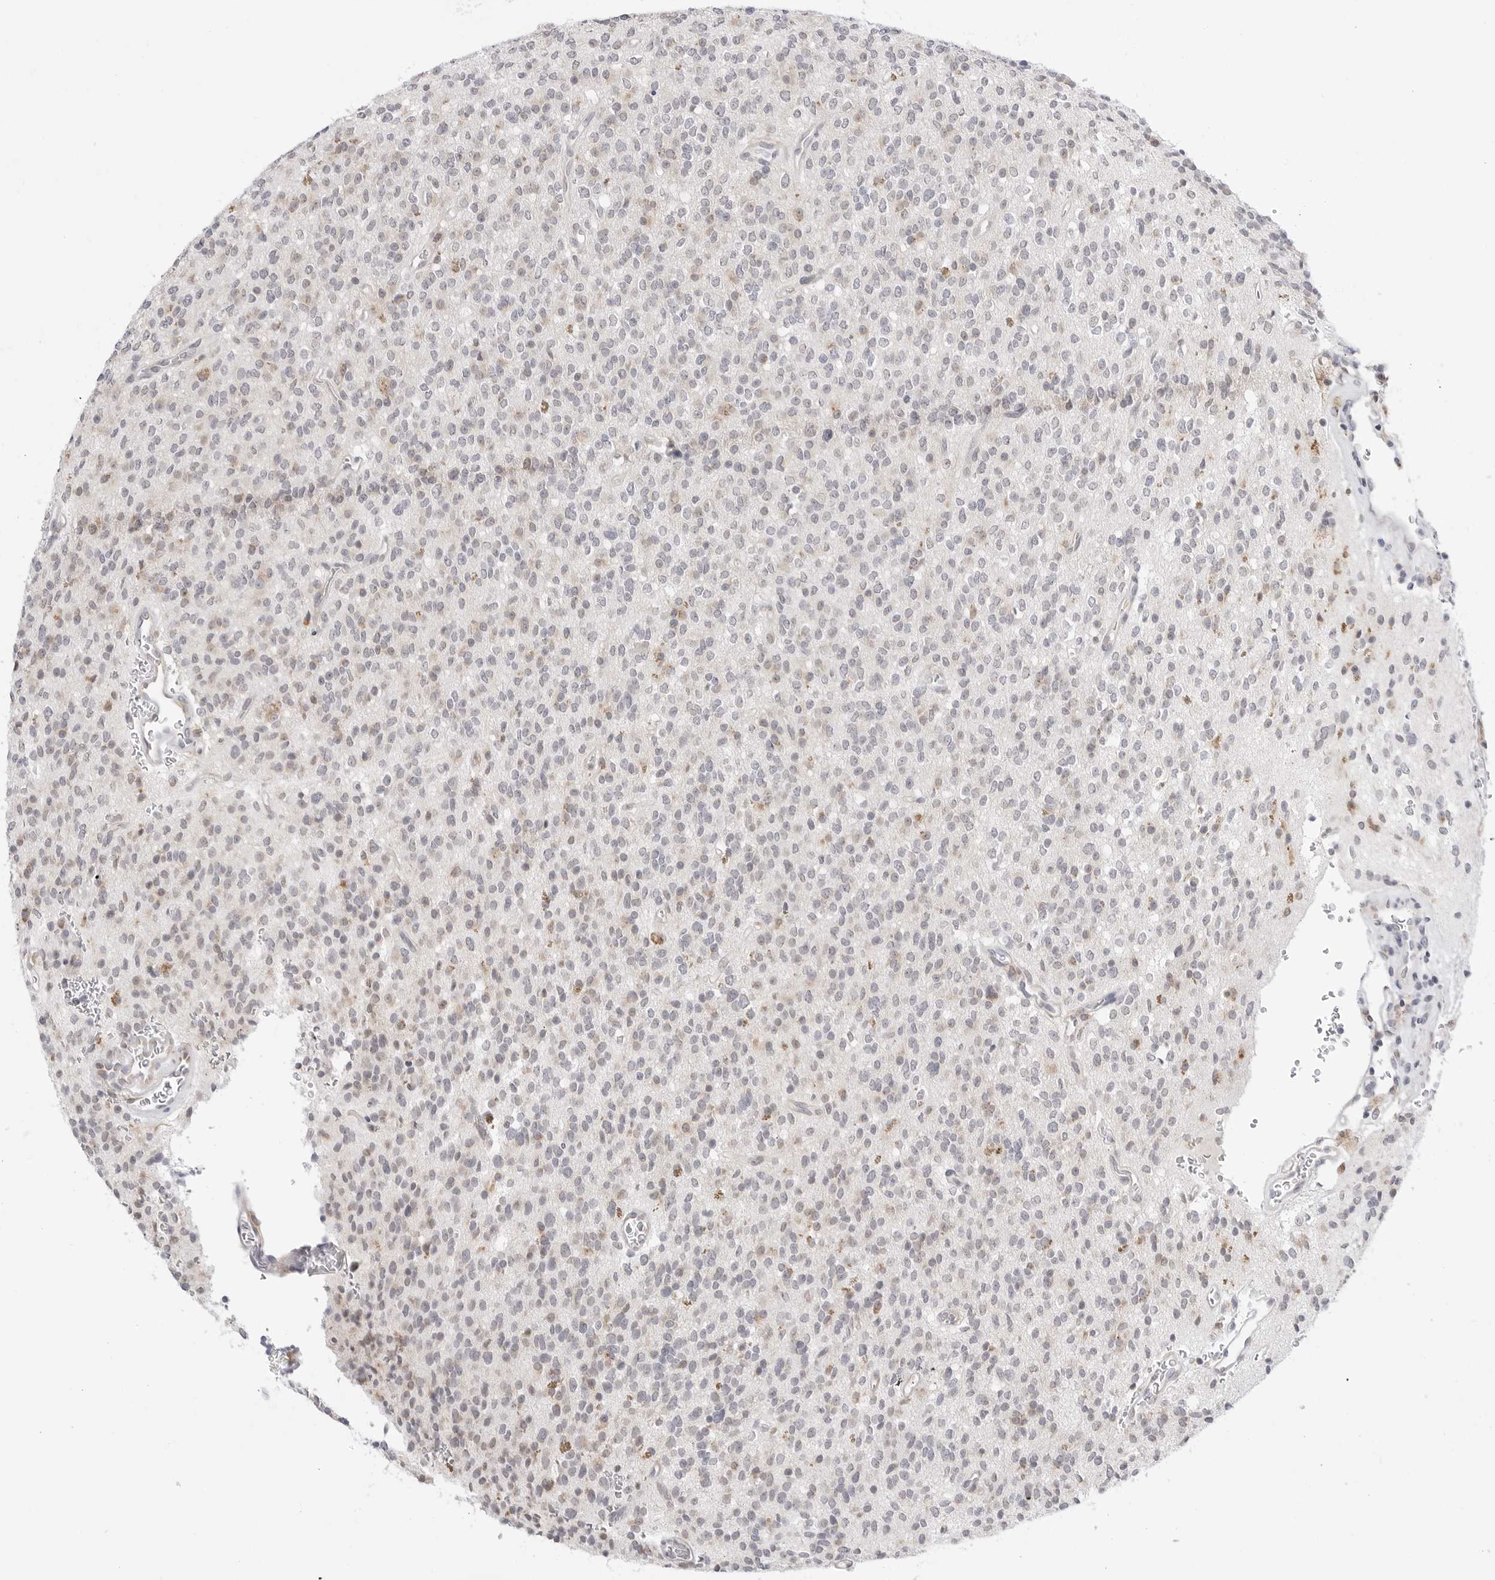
{"staining": {"intensity": "weak", "quantity": "<25%", "location": "cytoplasmic/membranous"}, "tissue": "glioma", "cell_type": "Tumor cells", "image_type": "cancer", "snomed": [{"axis": "morphology", "description": "Glioma, malignant, High grade"}, {"axis": "topography", "description": "Brain"}], "caption": "Image shows no significant protein expression in tumor cells of malignant high-grade glioma.", "gene": "RPN1", "patient": {"sex": "male", "age": 34}}